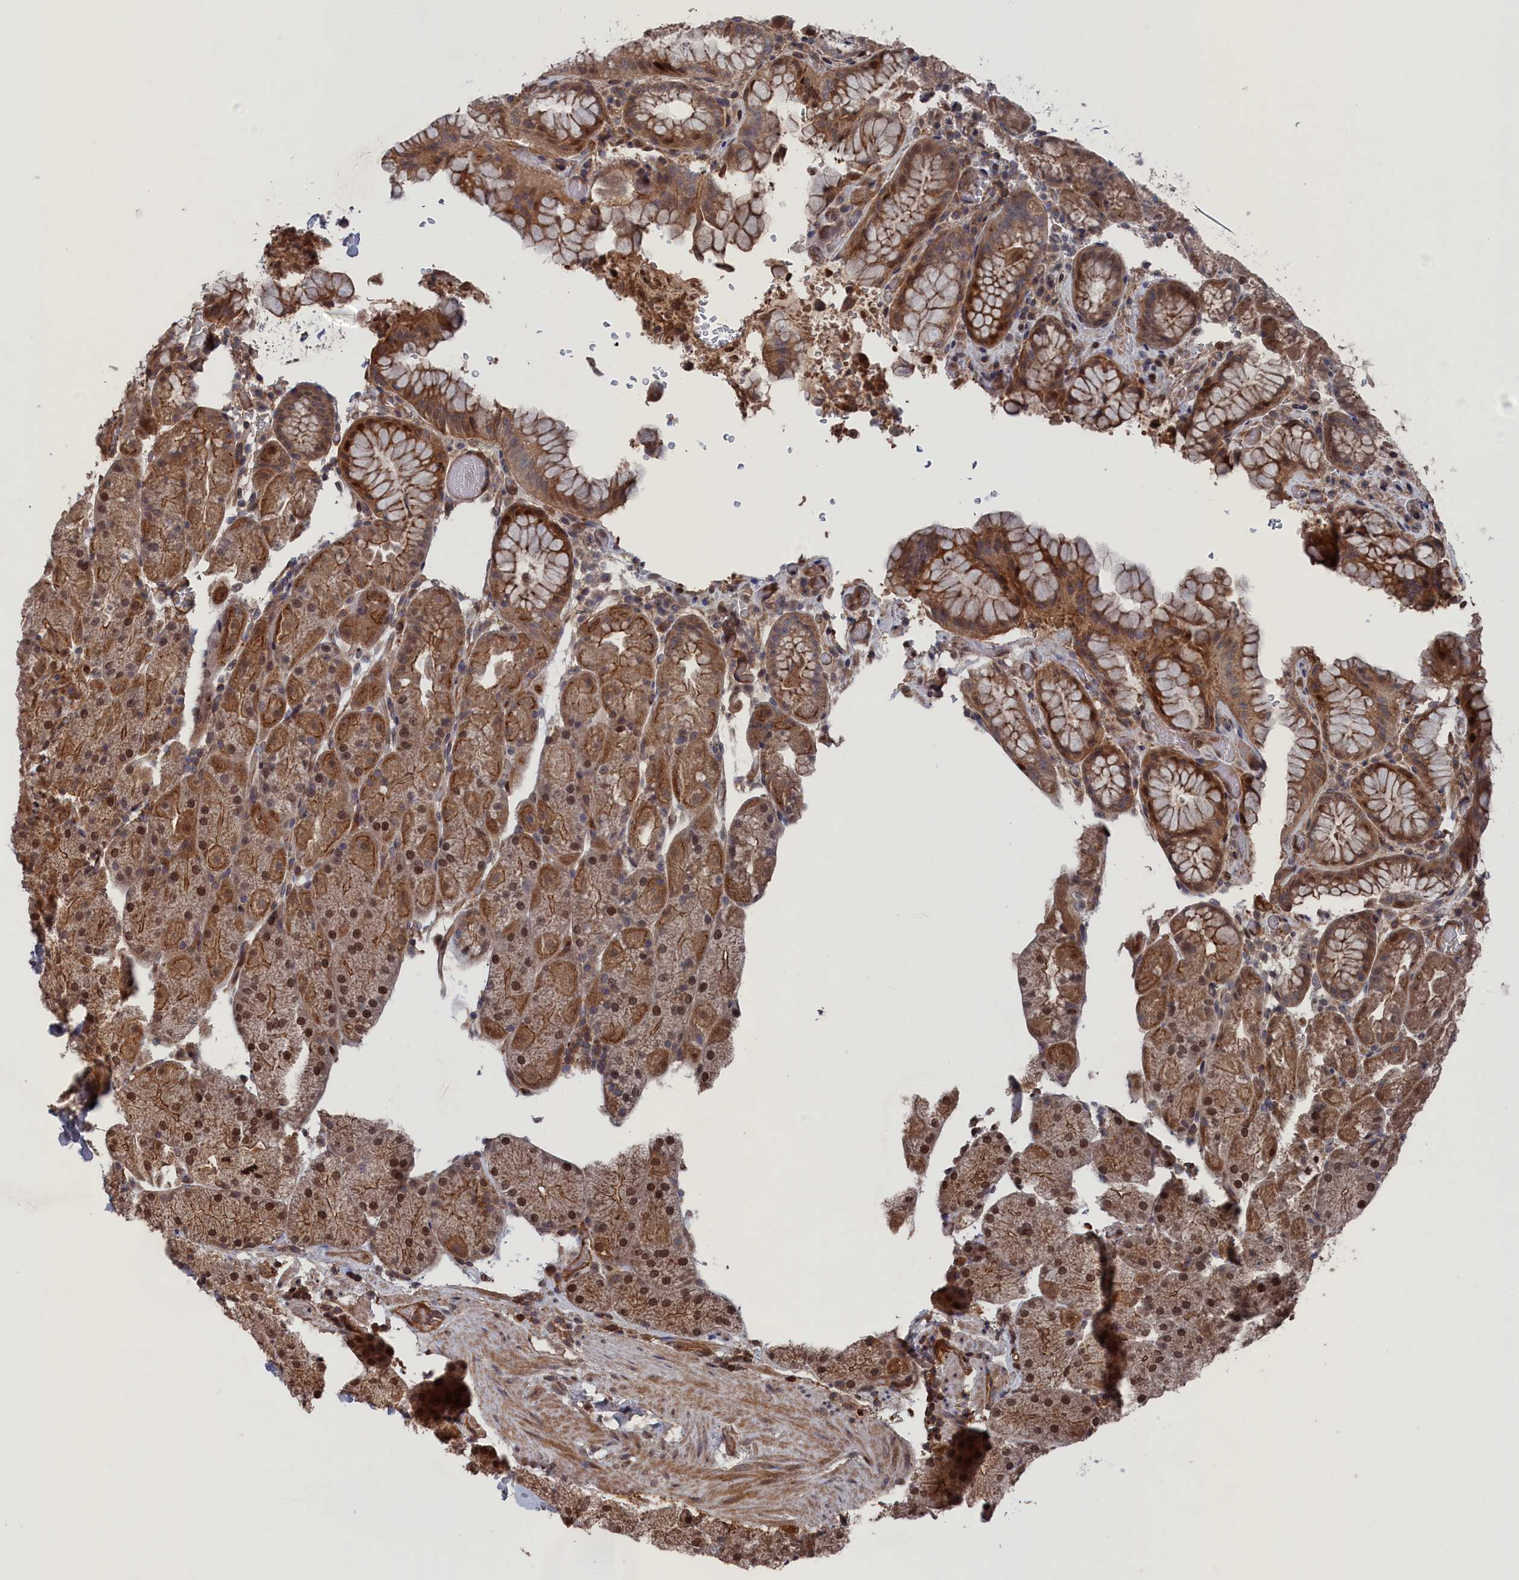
{"staining": {"intensity": "moderate", "quantity": ">75%", "location": "cytoplasmic/membranous"}, "tissue": "stomach", "cell_type": "Glandular cells", "image_type": "normal", "snomed": [{"axis": "morphology", "description": "Normal tissue, NOS"}, {"axis": "topography", "description": "Stomach, upper"}, {"axis": "topography", "description": "Stomach, lower"}], "caption": "Immunohistochemistry (IHC) of unremarkable stomach displays medium levels of moderate cytoplasmic/membranous positivity in approximately >75% of glandular cells.", "gene": "PLA2G15", "patient": {"sex": "male", "age": 67}}